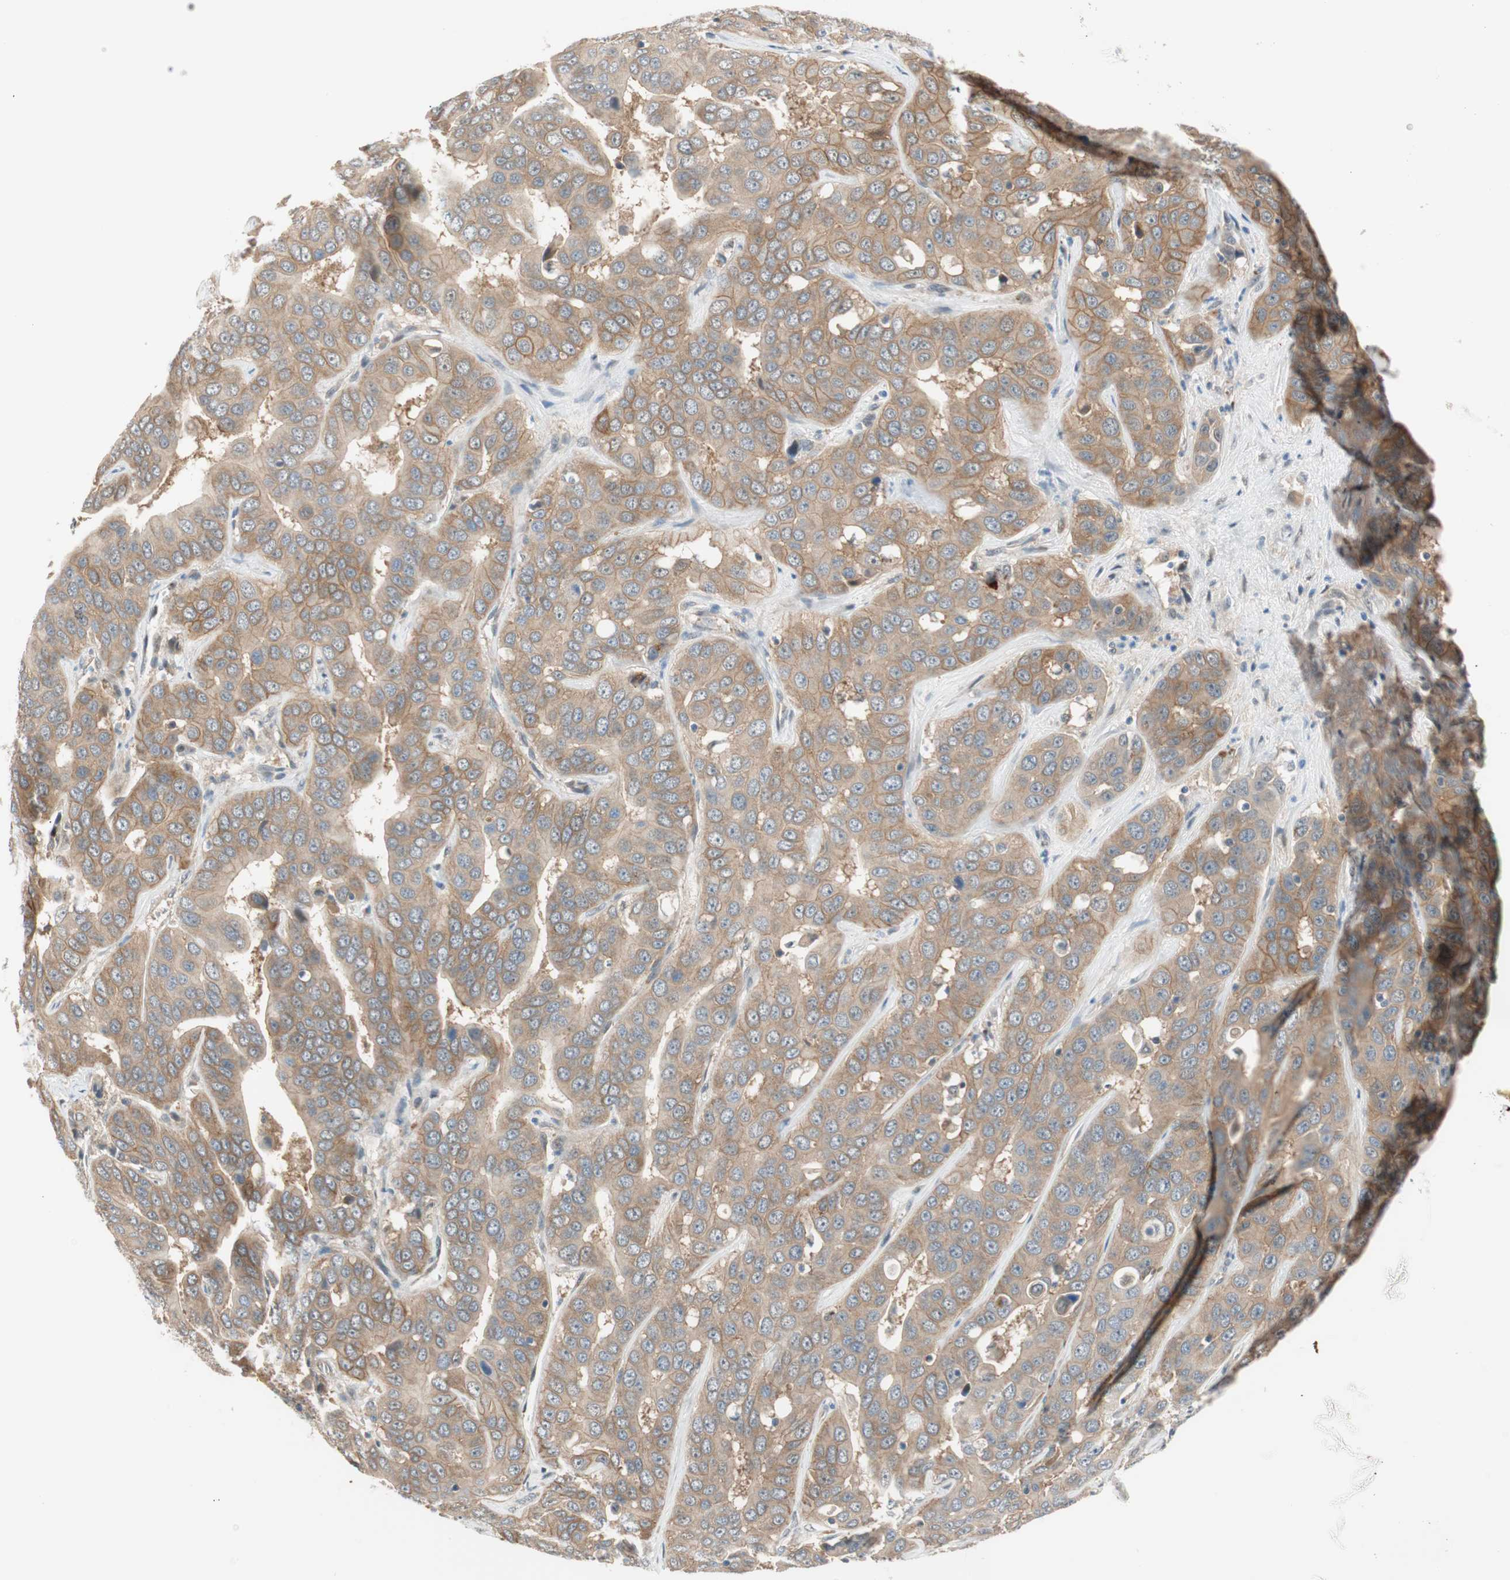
{"staining": {"intensity": "moderate", "quantity": ">75%", "location": "cytoplasmic/membranous"}, "tissue": "liver cancer", "cell_type": "Tumor cells", "image_type": "cancer", "snomed": [{"axis": "morphology", "description": "Cholangiocarcinoma"}, {"axis": "topography", "description": "Liver"}], "caption": "Protein staining exhibits moderate cytoplasmic/membranous staining in about >75% of tumor cells in cholangiocarcinoma (liver). Nuclei are stained in blue.", "gene": "PSMD8", "patient": {"sex": "female", "age": 52}}